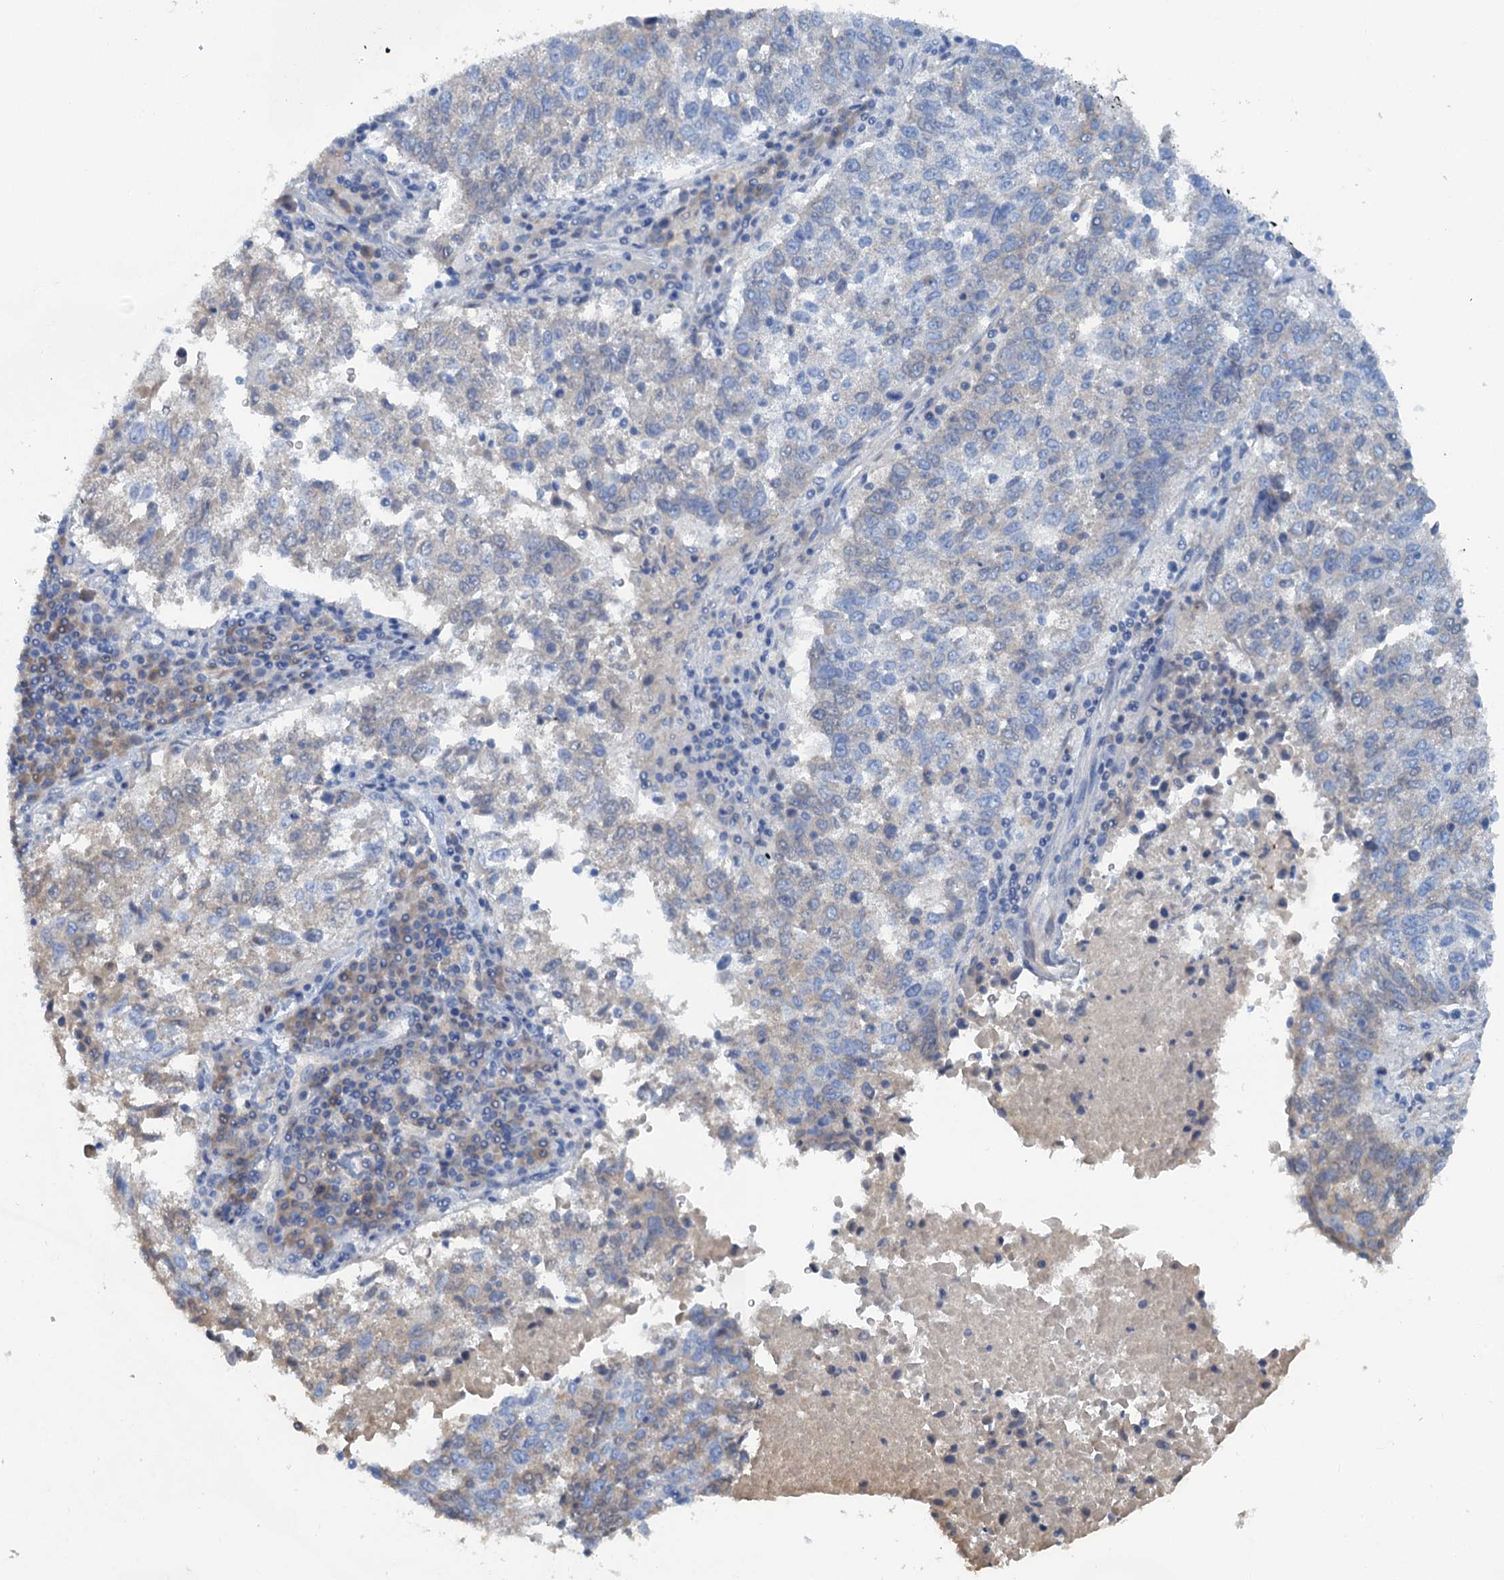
{"staining": {"intensity": "weak", "quantity": "<25%", "location": "cytoplasmic/membranous"}, "tissue": "lung cancer", "cell_type": "Tumor cells", "image_type": "cancer", "snomed": [{"axis": "morphology", "description": "Squamous cell carcinoma, NOS"}, {"axis": "topography", "description": "Lung"}], "caption": "Immunohistochemical staining of lung squamous cell carcinoma demonstrates no significant expression in tumor cells.", "gene": "MYADML2", "patient": {"sex": "male", "age": 73}}